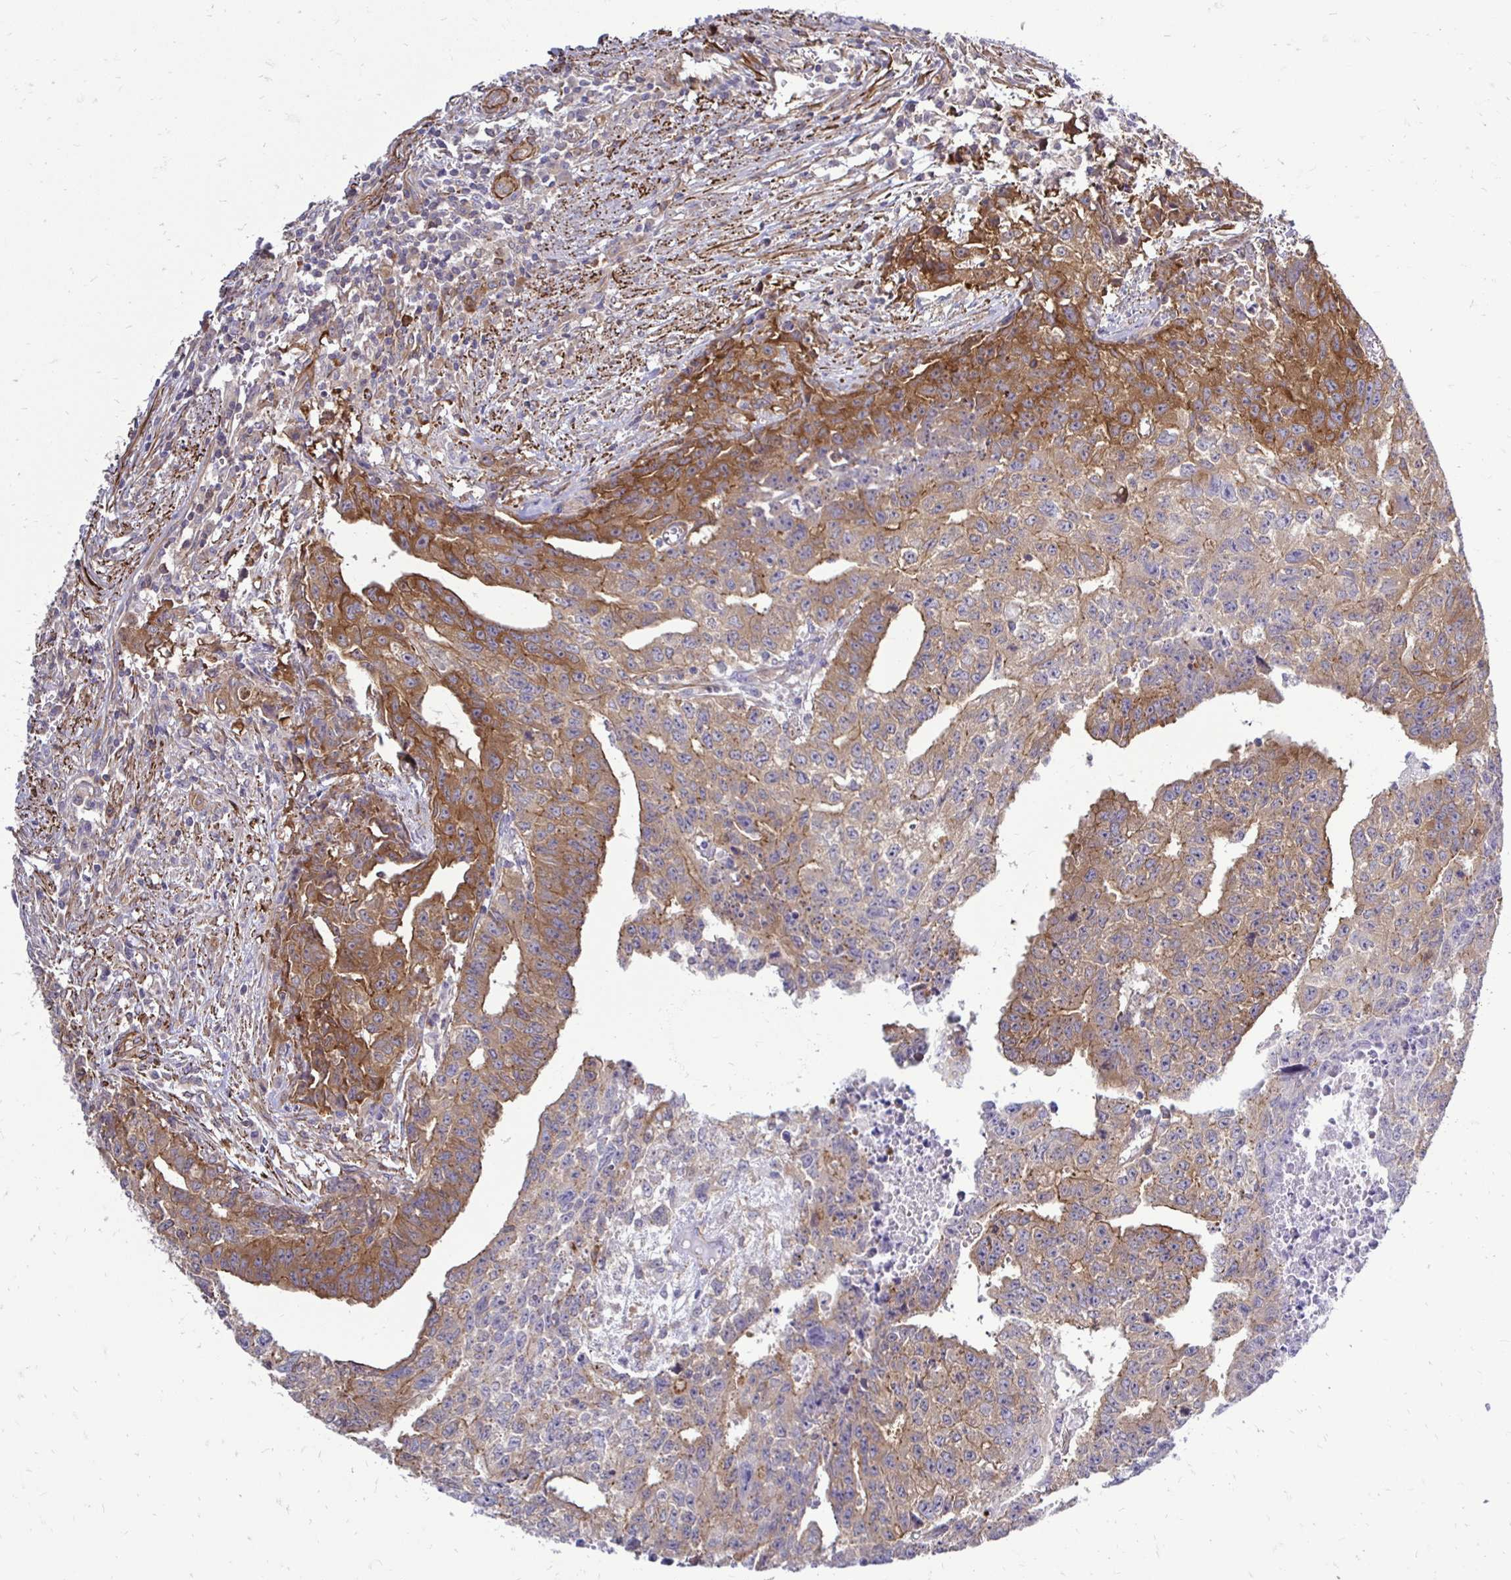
{"staining": {"intensity": "moderate", "quantity": ">75%", "location": "cytoplasmic/membranous"}, "tissue": "testis cancer", "cell_type": "Tumor cells", "image_type": "cancer", "snomed": [{"axis": "morphology", "description": "Carcinoma, Embryonal, NOS"}, {"axis": "morphology", "description": "Teratoma, malignant, NOS"}, {"axis": "topography", "description": "Testis"}], "caption": "Immunohistochemical staining of testis cancer (teratoma (malignant)) demonstrates medium levels of moderate cytoplasmic/membranous expression in approximately >75% of tumor cells. (Brightfield microscopy of DAB IHC at high magnification).", "gene": "CTPS1", "patient": {"sex": "male", "age": 24}}